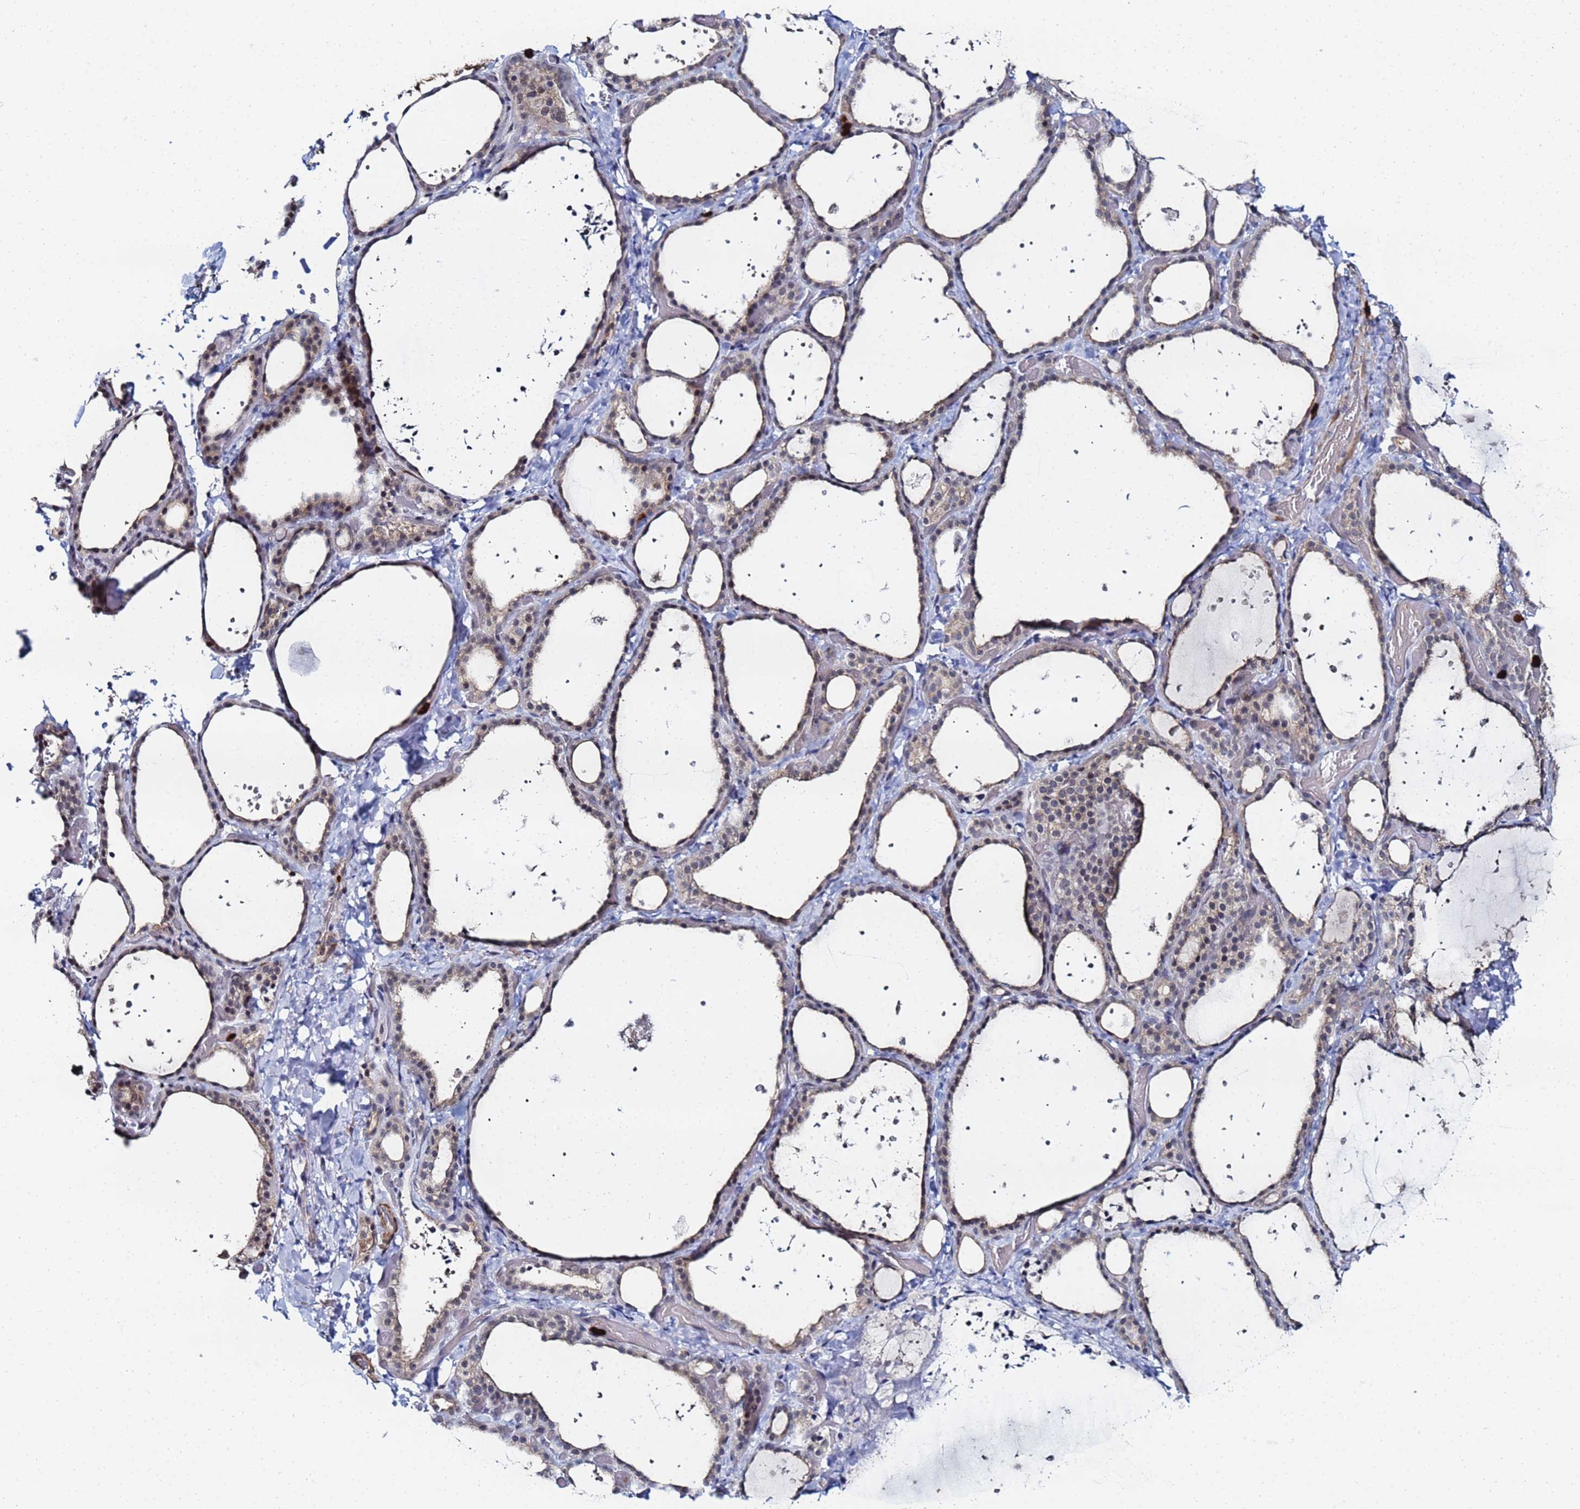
{"staining": {"intensity": "weak", "quantity": "25%-75%", "location": "cytoplasmic/membranous,nuclear"}, "tissue": "thyroid gland", "cell_type": "Glandular cells", "image_type": "normal", "snomed": [{"axis": "morphology", "description": "Normal tissue, NOS"}, {"axis": "topography", "description": "Thyroid gland"}], "caption": "Immunohistochemical staining of unremarkable thyroid gland shows low levels of weak cytoplasmic/membranous,nuclear expression in about 25%-75% of glandular cells.", "gene": "MTCL1", "patient": {"sex": "female", "age": 44}}